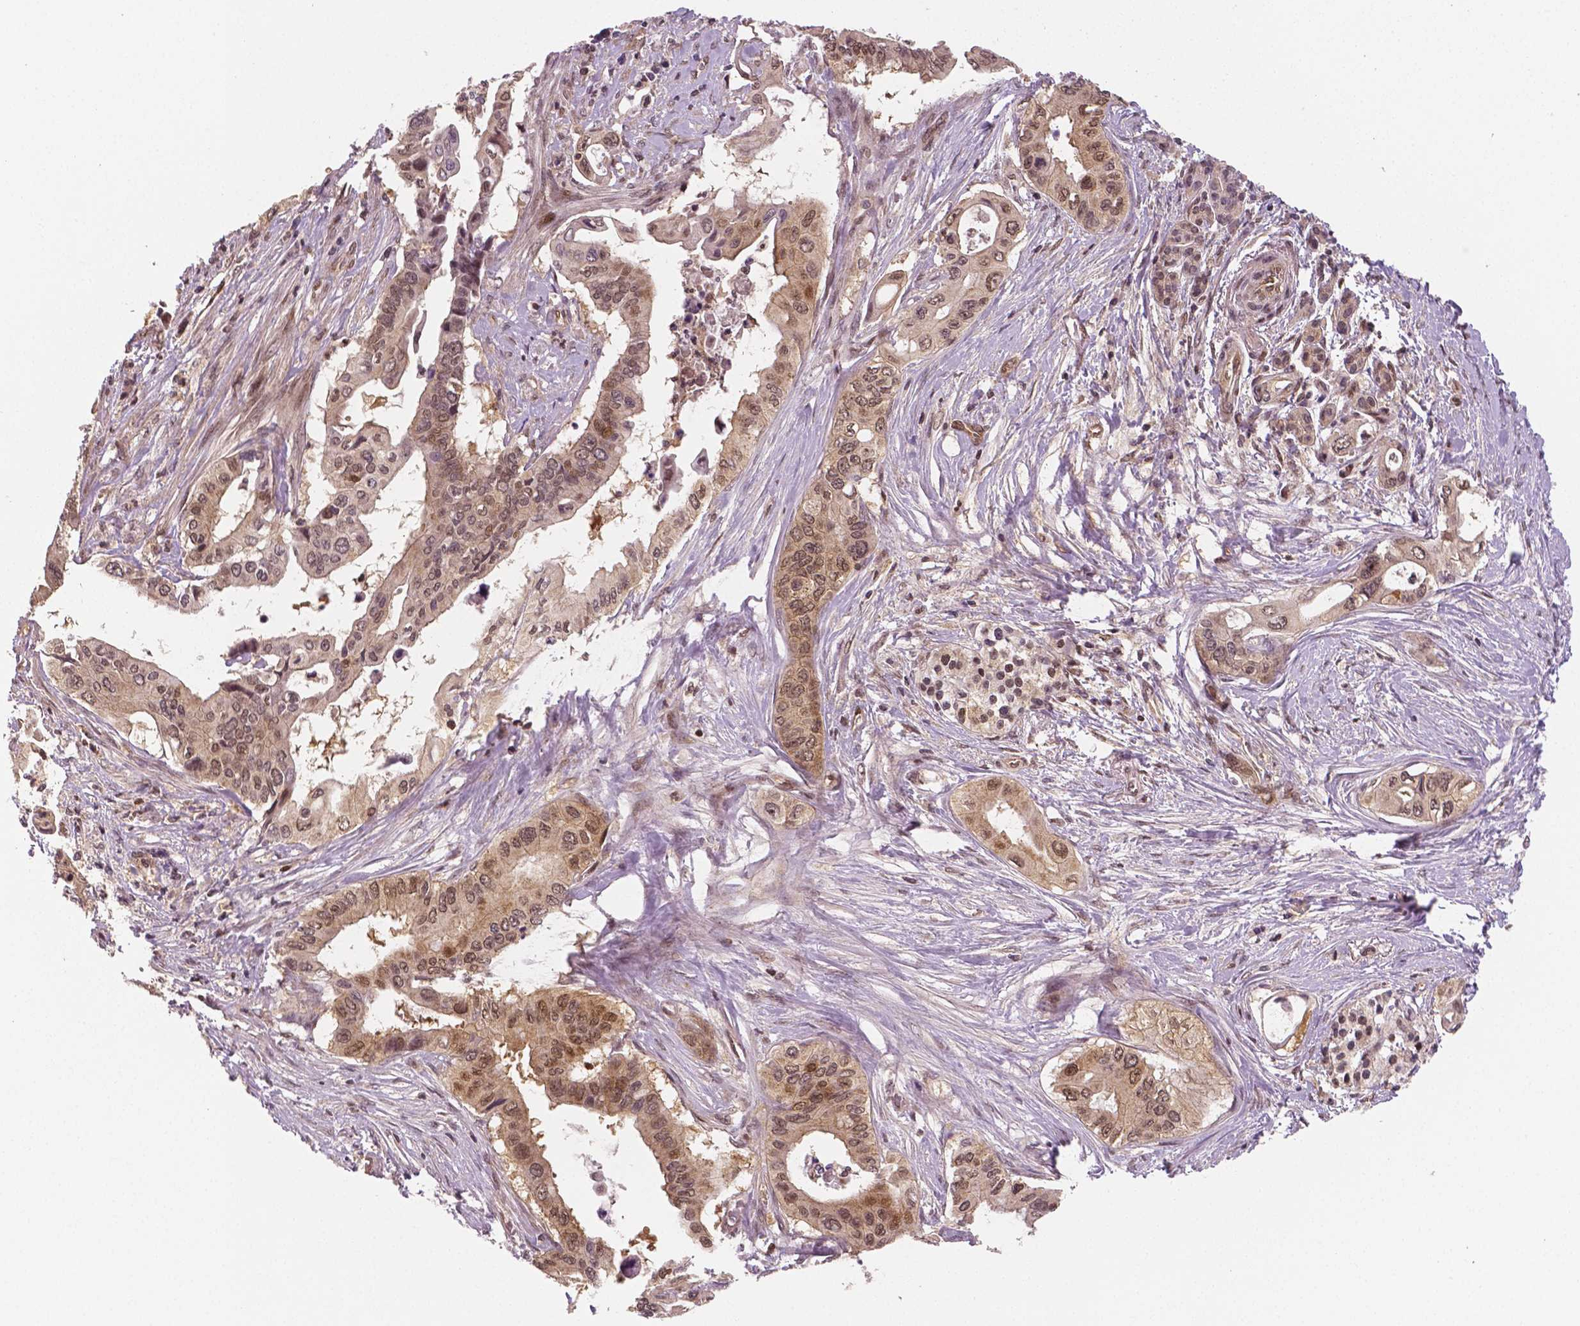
{"staining": {"intensity": "moderate", "quantity": ">75%", "location": "cytoplasmic/membranous,nuclear"}, "tissue": "pancreatic cancer", "cell_type": "Tumor cells", "image_type": "cancer", "snomed": [{"axis": "morphology", "description": "Adenocarcinoma, NOS"}, {"axis": "topography", "description": "Pancreas"}], "caption": "The histopathology image reveals staining of pancreatic cancer, revealing moderate cytoplasmic/membranous and nuclear protein staining (brown color) within tumor cells. (DAB (3,3'-diaminobenzidine) IHC with brightfield microscopy, high magnification).", "gene": "STAT3", "patient": {"sex": "female", "age": 77}}